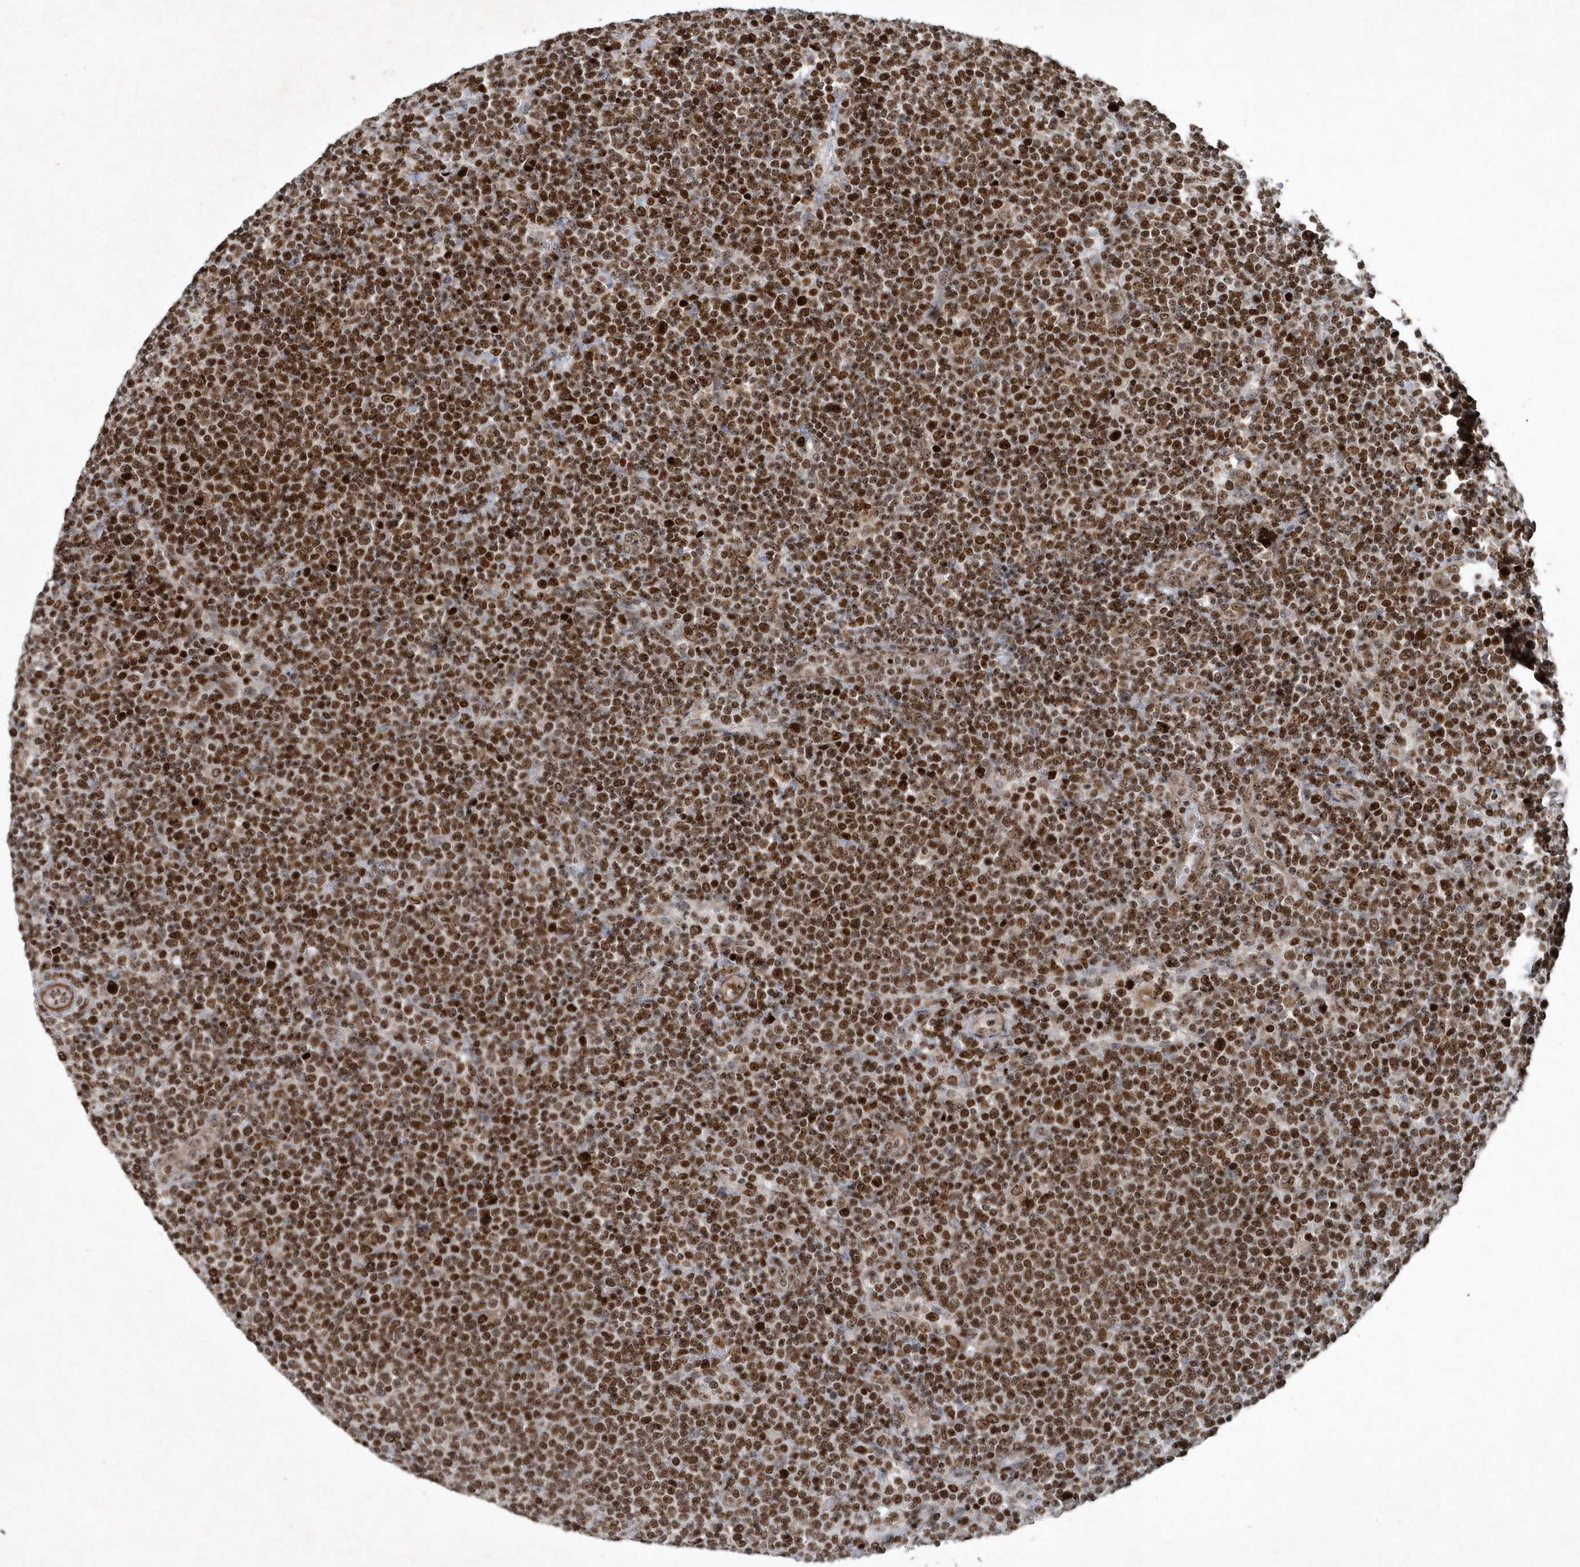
{"staining": {"intensity": "strong", "quantity": ">75%", "location": "nuclear"}, "tissue": "lymphoma", "cell_type": "Tumor cells", "image_type": "cancer", "snomed": [{"axis": "morphology", "description": "Malignant lymphoma, non-Hodgkin's type, High grade"}, {"axis": "topography", "description": "Lymph node"}], "caption": "High-power microscopy captured an immunohistochemistry photomicrograph of lymphoma, revealing strong nuclear staining in about >75% of tumor cells.", "gene": "QTRT2", "patient": {"sex": "male", "age": 61}}